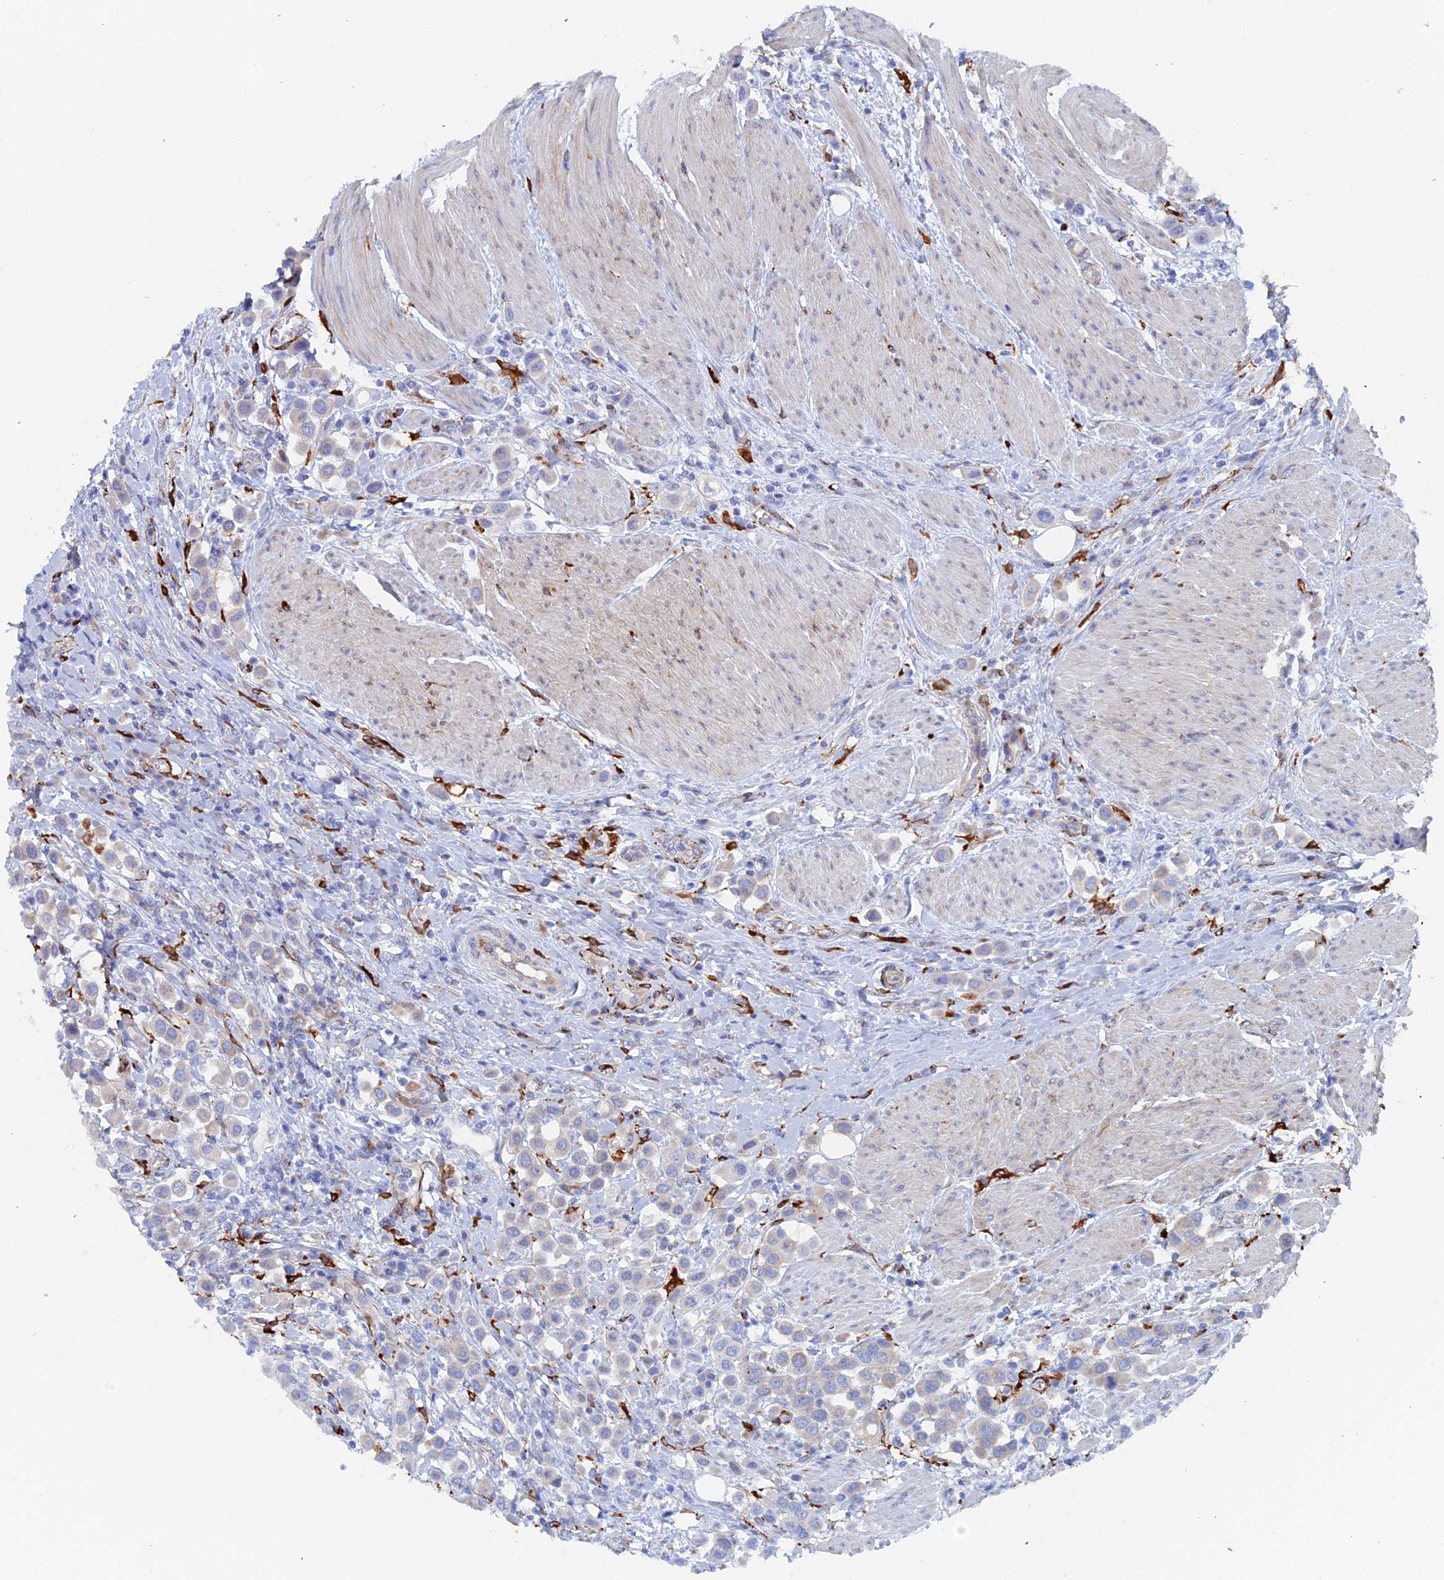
{"staining": {"intensity": "weak", "quantity": "<25%", "location": "cytoplasmic/membranous"}, "tissue": "urothelial cancer", "cell_type": "Tumor cells", "image_type": "cancer", "snomed": [{"axis": "morphology", "description": "Urothelial carcinoma, High grade"}, {"axis": "topography", "description": "Urinary bladder"}], "caption": "An IHC micrograph of urothelial cancer is shown. There is no staining in tumor cells of urothelial cancer.", "gene": "COG7", "patient": {"sex": "male", "age": 50}}